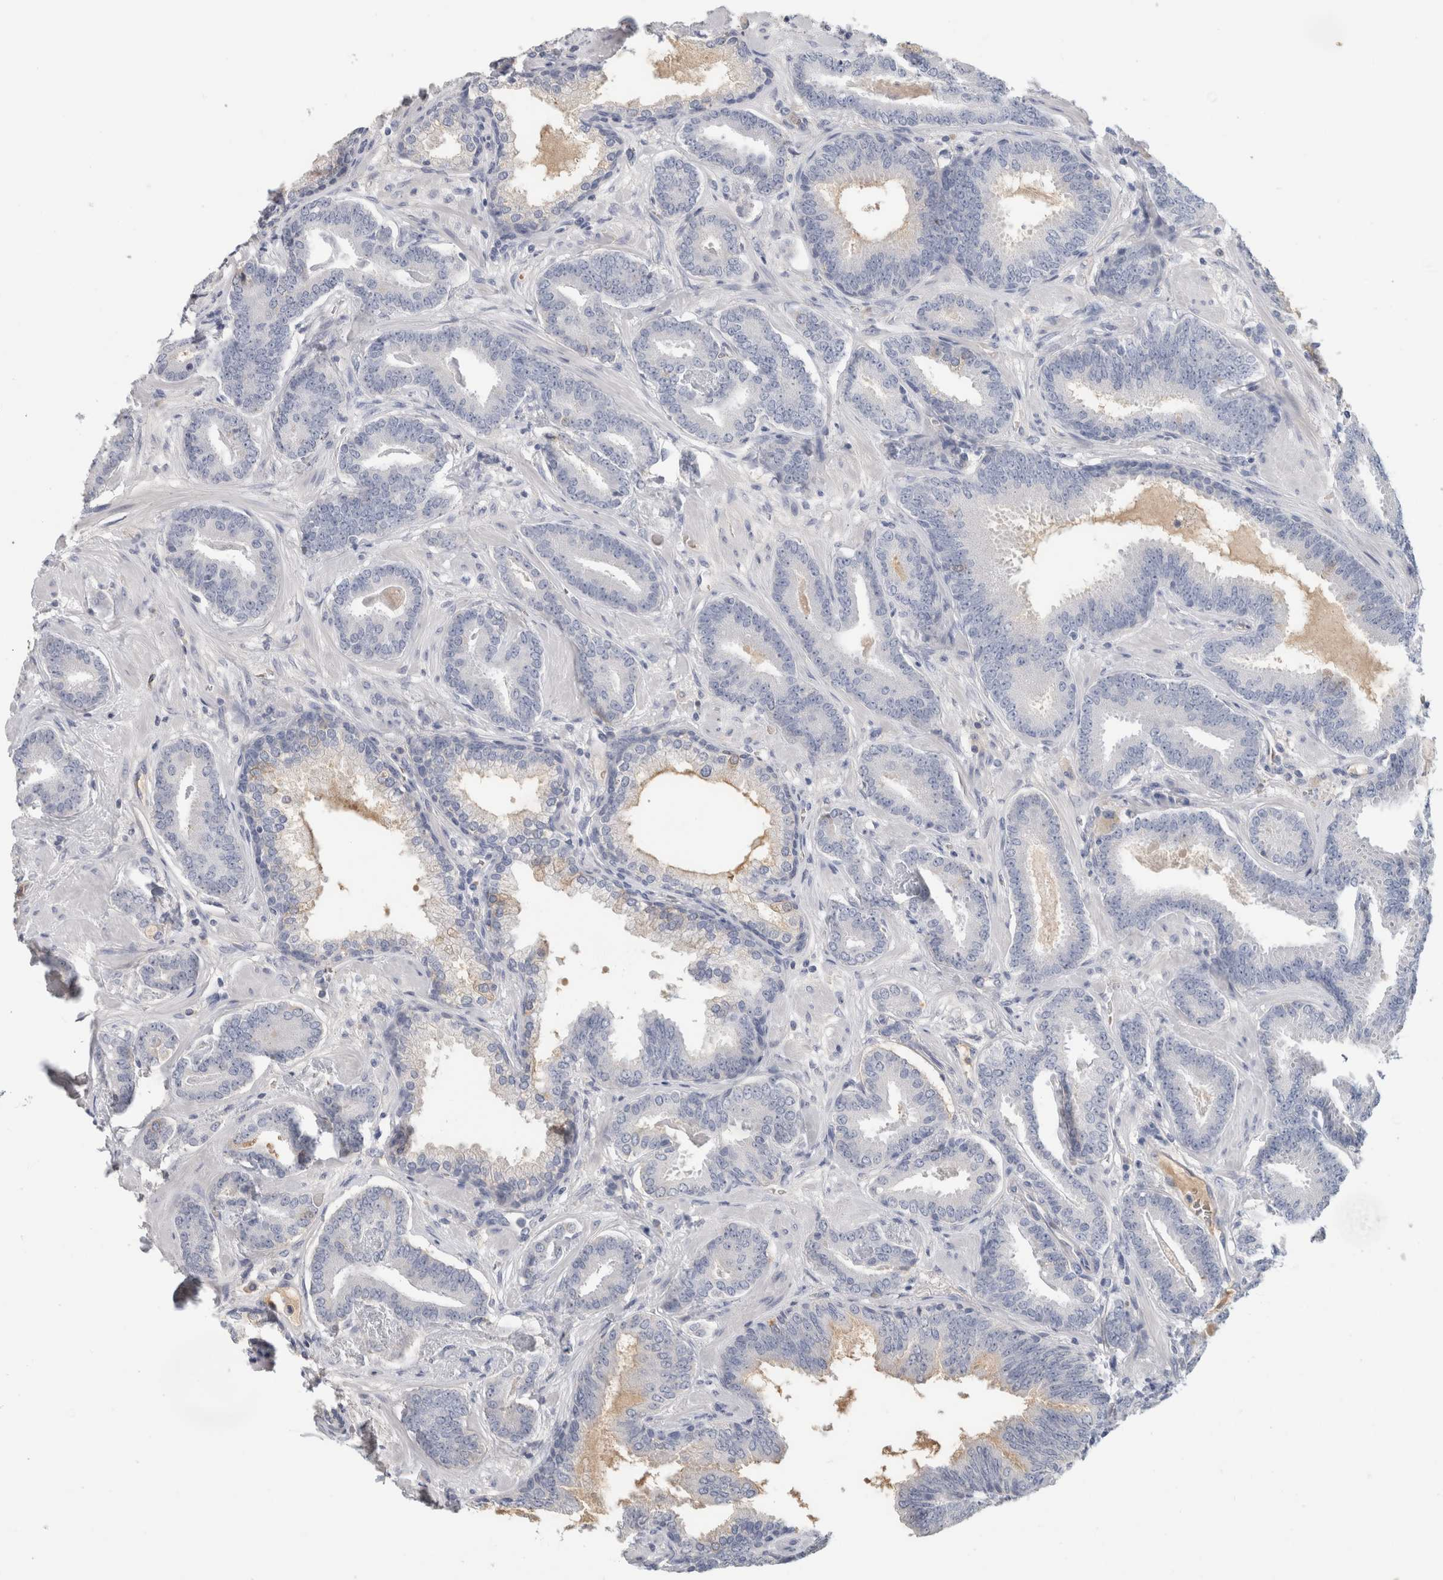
{"staining": {"intensity": "negative", "quantity": "none", "location": "none"}, "tissue": "prostate cancer", "cell_type": "Tumor cells", "image_type": "cancer", "snomed": [{"axis": "morphology", "description": "Adenocarcinoma, Low grade"}, {"axis": "topography", "description": "Prostate"}], "caption": "Tumor cells are negative for brown protein staining in prostate low-grade adenocarcinoma. The staining was performed using DAB (3,3'-diaminobenzidine) to visualize the protein expression in brown, while the nuclei were stained in blue with hematoxylin (Magnification: 20x).", "gene": "CA1", "patient": {"sex": "male", "age": 62}}